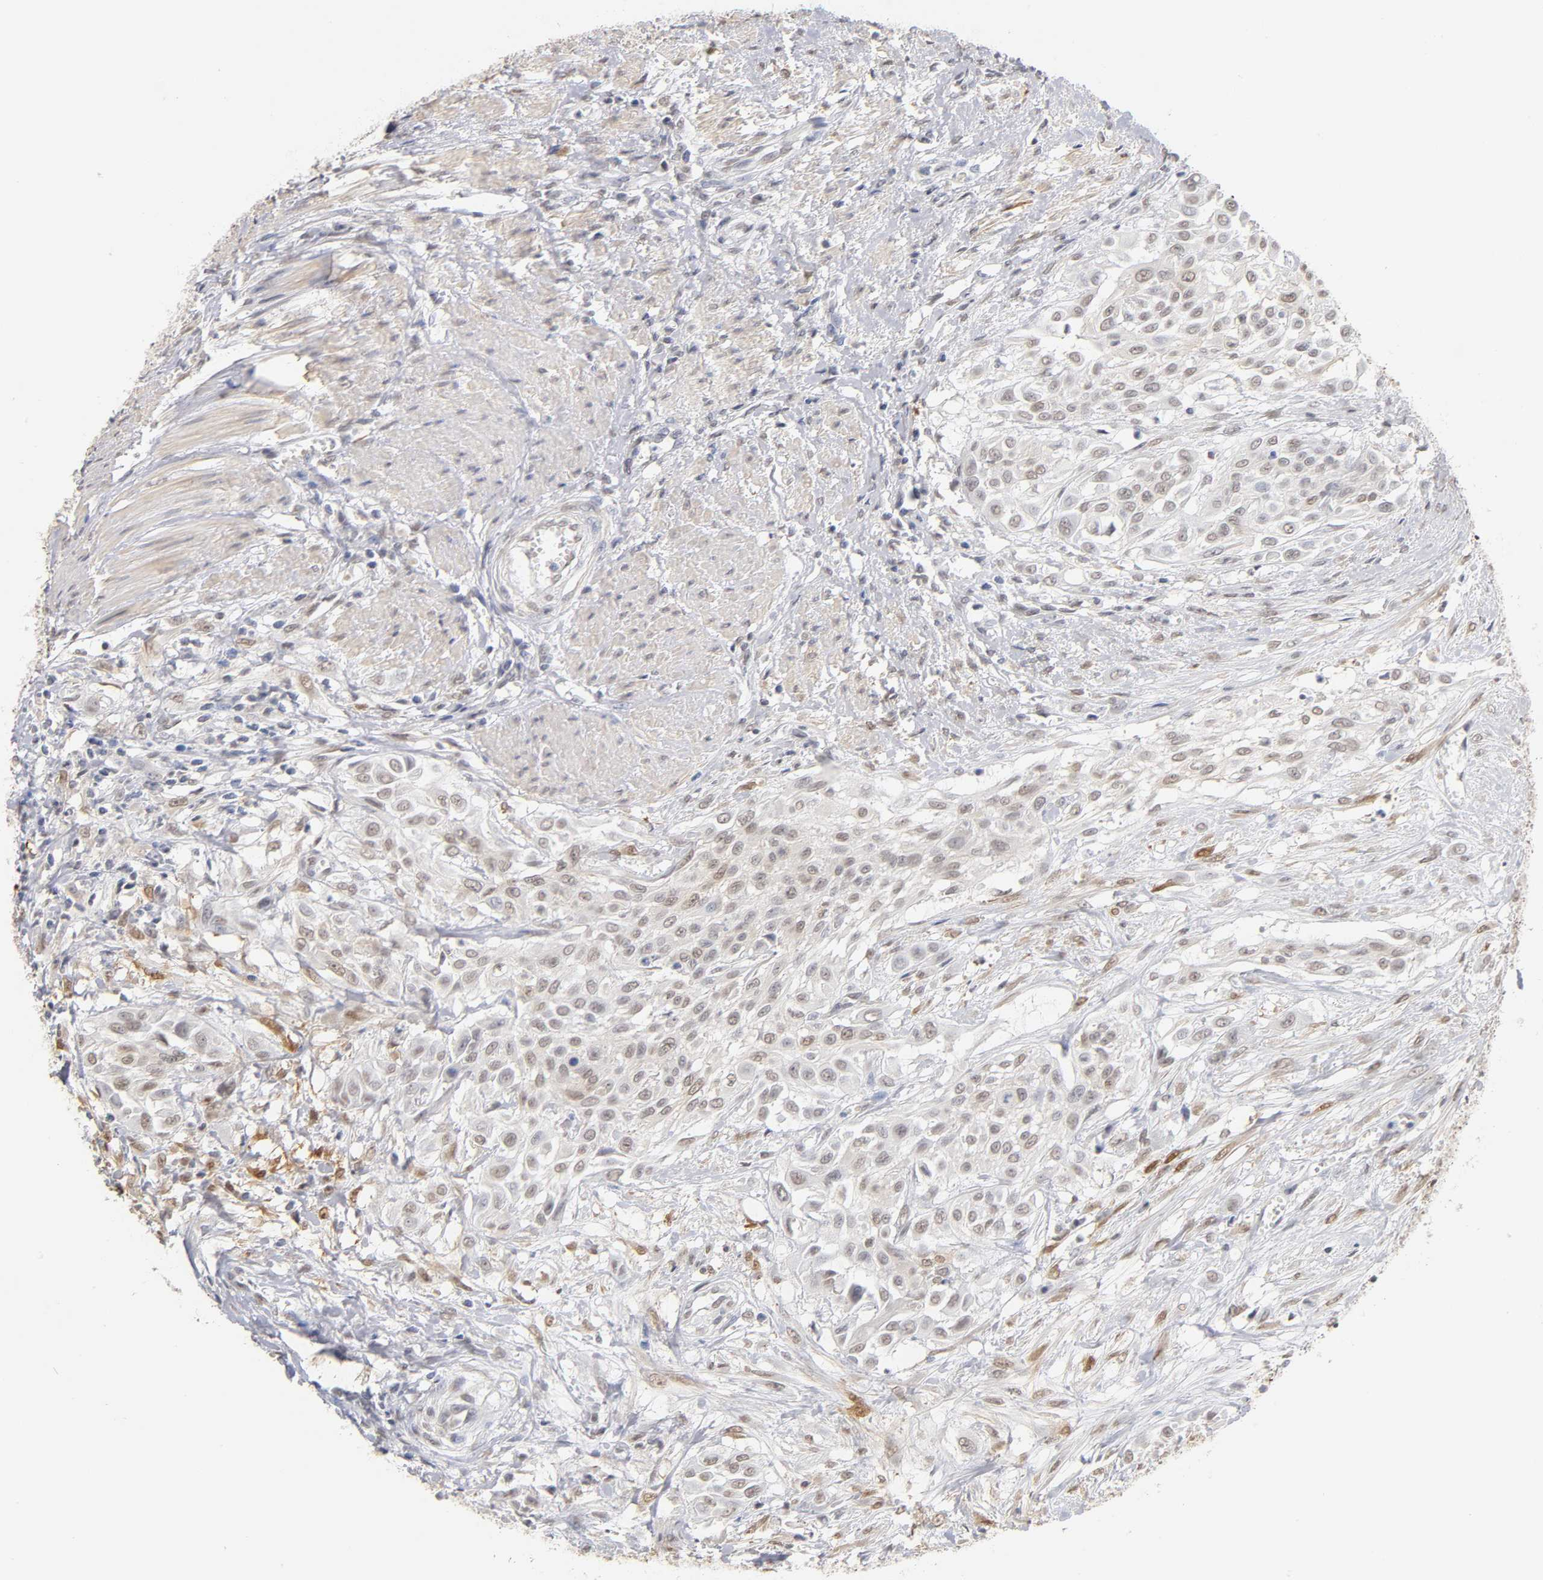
{"staining": {"intensity": "weak", "quantity": "25%-75%", "location": "nuclear"}, "tissue": "urothelial cancer", "cell_type": "Tumor cells", "image_type": "cancer", "snomed": [{"axis": "morphology", "description": "Urothelial carcinoma, High grade"}, {"axis": "topography", "description": "Urinary bladder"}], "caption": "IHC (DAB (3,3'-diaminobenzidine)) staining of high-grade urothelial carcinoma demonstrates weak nuclear protein staining in about 25%-75% of tumor cells.", "gene": "CRABP2", "patient": {"sex": "male", "age": 57}}